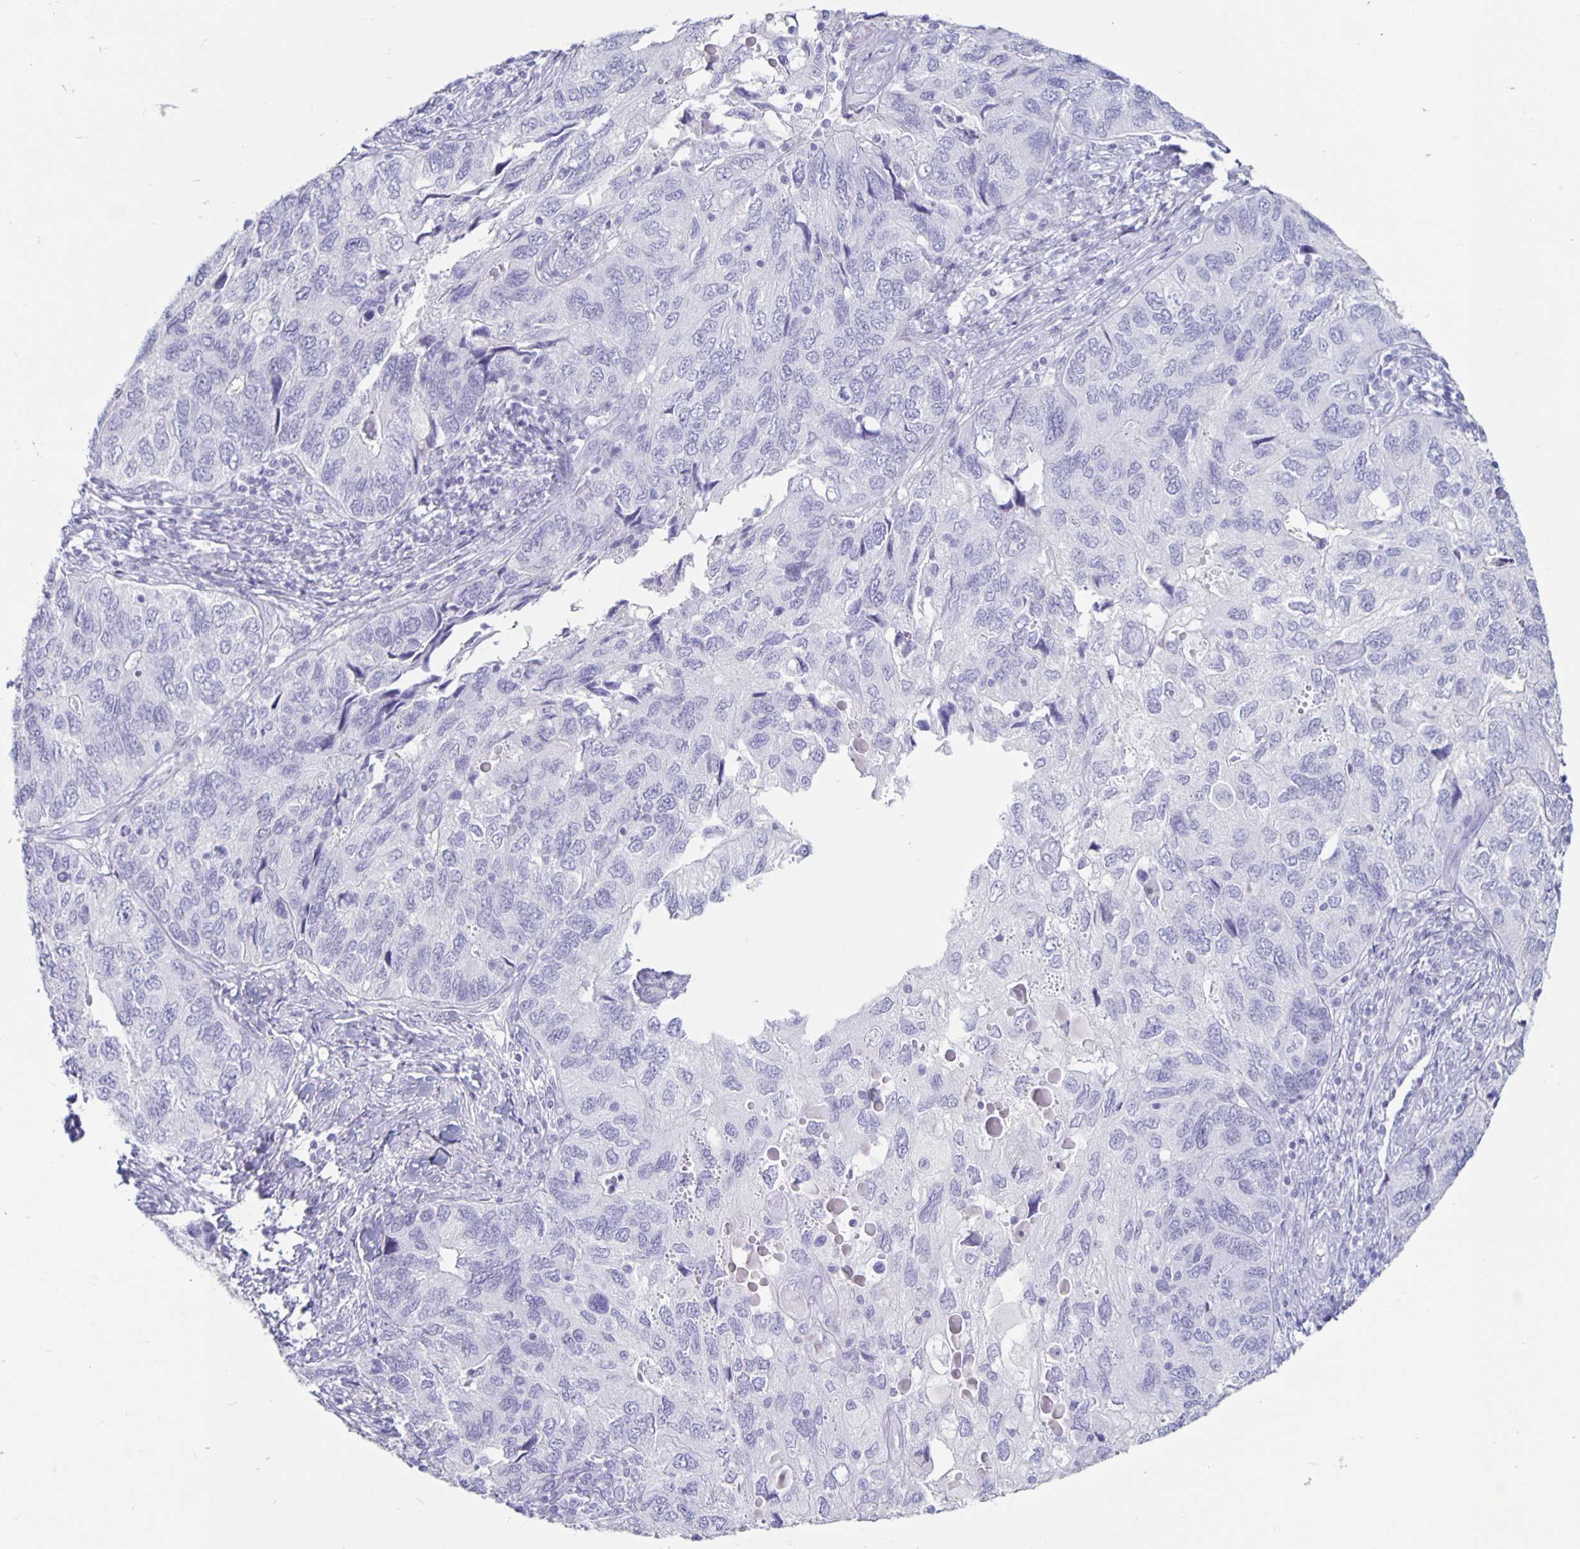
{"staining": {"intensity": "negative", "quantity": "none", "location": "none"}, "tissue": "endometrial cancer", "cell_type": "Tumor cells", "image_type": "cancer", "snomed": [{"axis": "morphology", "description": "Carcinoma, NOS"}, {"axis": "topography", "description": "Uterus"}], "caption": "Tumor cells show no significant protein positivity in endometrial carcinoma.", "gene": "CT45A5", "patient": {"sex": "female", "age": 76}}